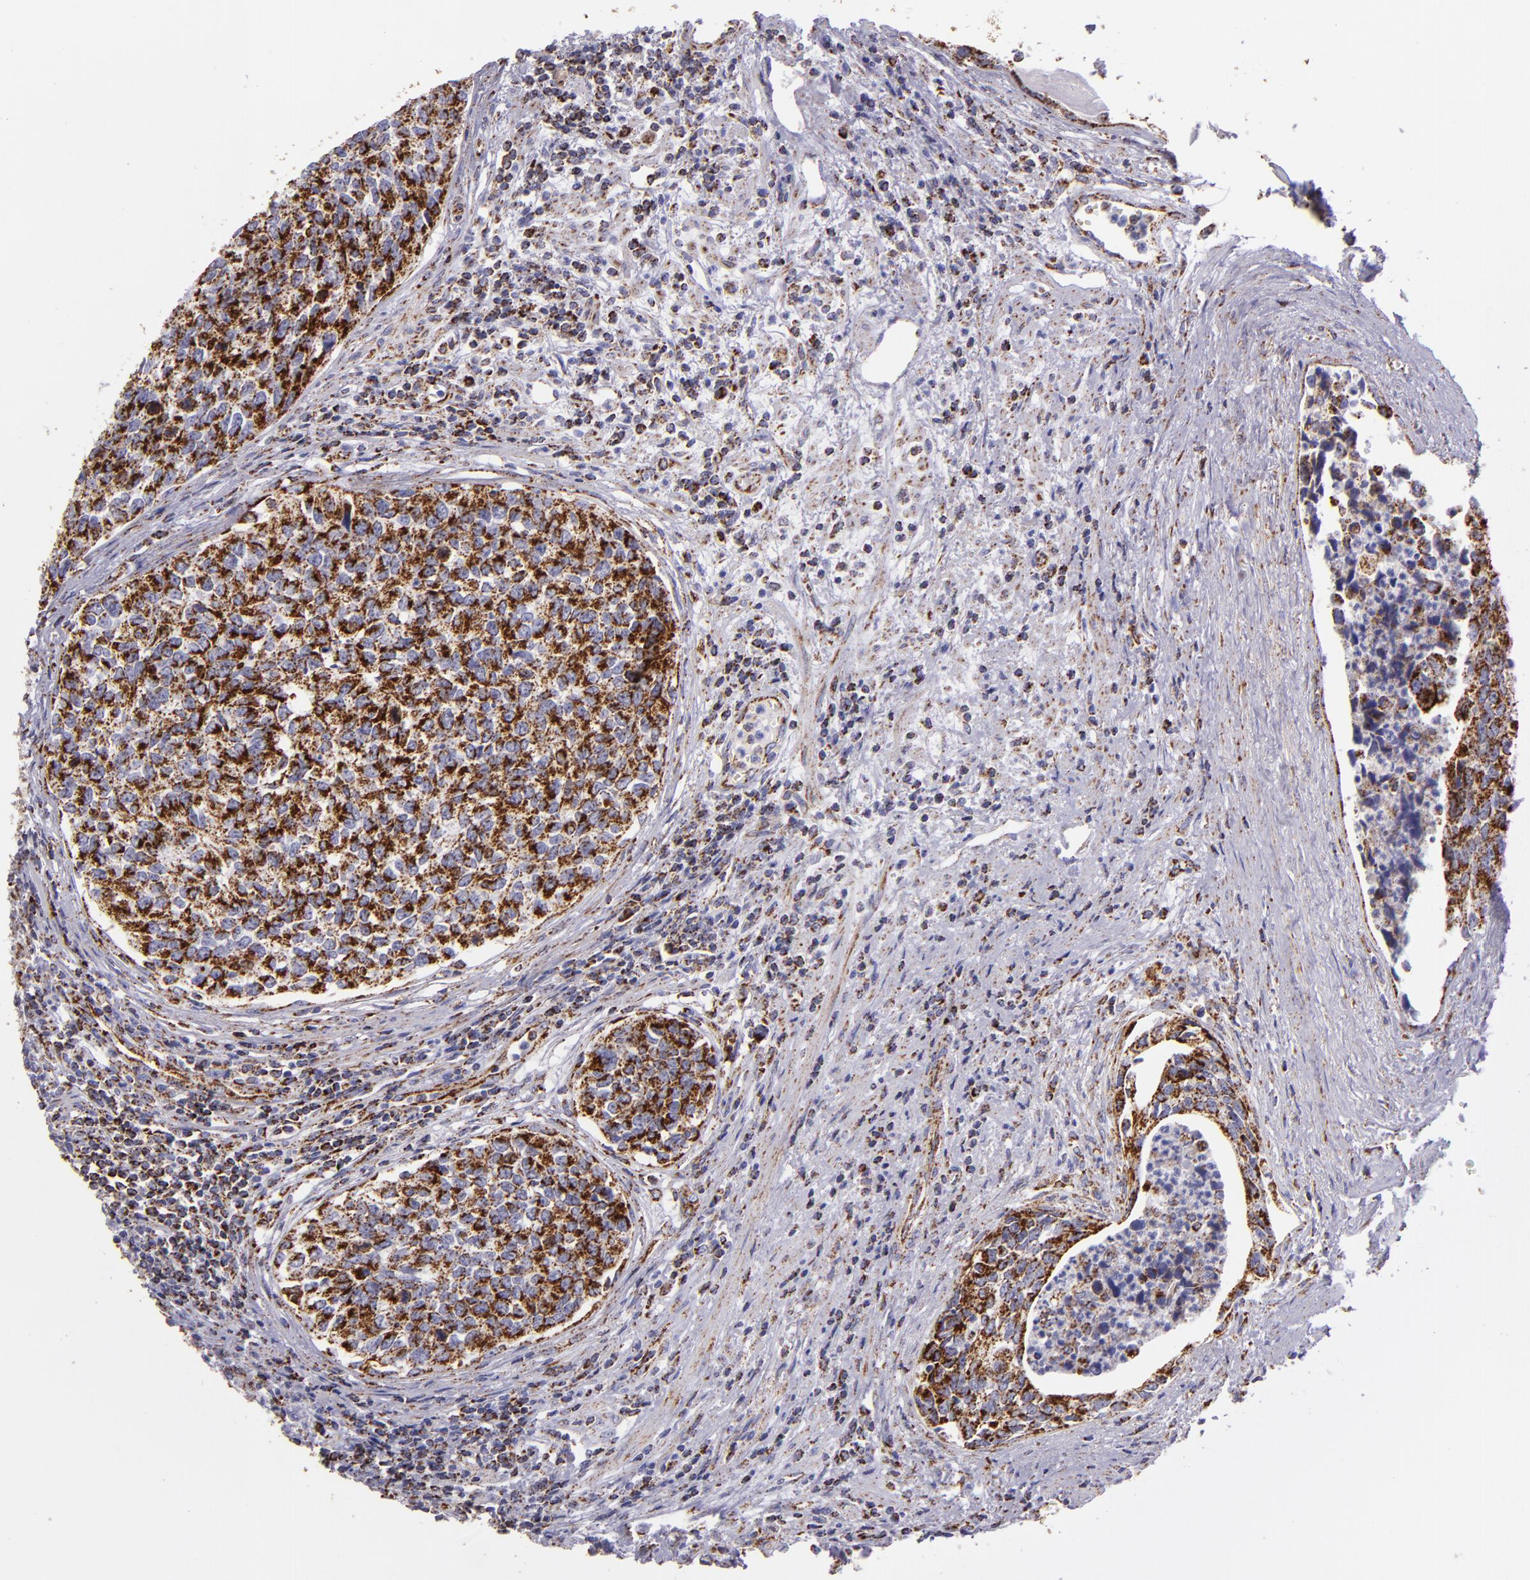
{"staining": {"intensity": "strong", "quantity": ">75%", "location": "cytoplasmic/membranous"}, "tissue": "urothelial cancer", "cell_type": "Tumor cells", "image_type": "cancer", "snomed": [{"axis": "morphology", "description": "Urothelial carcinoma, High grade"}, {"axis": "topography", "description": "Urinary bladder"}], "caption": "This image reveals urothelial carcinoma (high-grade) stained with immunohistochemistry to label a protein in brown. The cytoplasmic/membranous of tumor cells show strong positivity for the protein. Nuclei are counter-stained blue.", "gene": "HSPD1", "patient": {"sex": "male", "age": 81}}